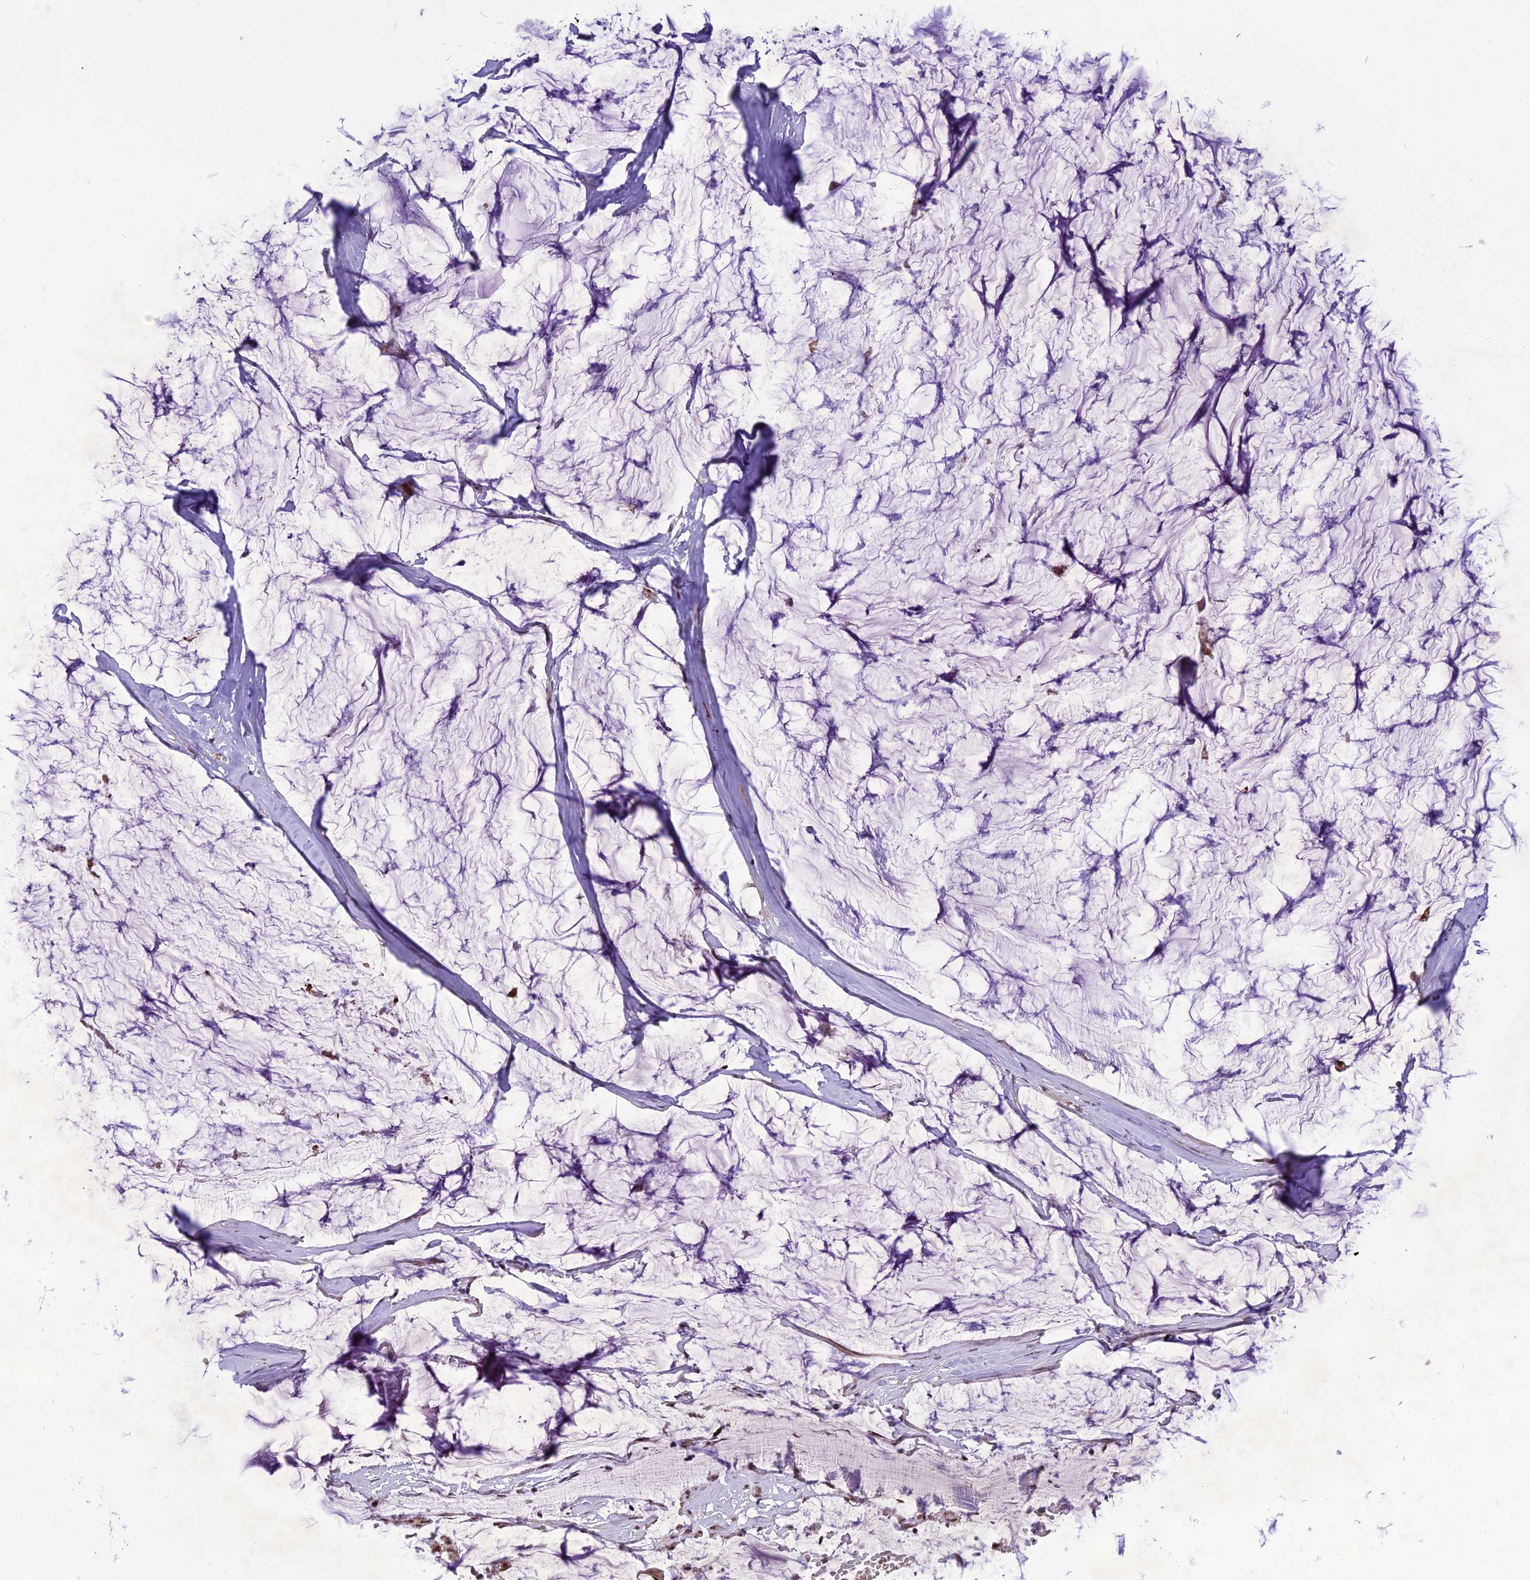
{"staining": {"intensity": "moderate", "quantity": ">75%", "location": "cytoplasmic/membranous,nuclear"}, "tissue": "ovarian cancer", "cell_type": "Tumor cells", "image_type": "cancer", "snomed": [{"axis": "morphology", "description": "Cystadenocarcinoma, mucinous, NOS"}, {"axis": "topography", "description": "Ovary"}], "caption": "Mucinous cystadenocarcinoma (ovarian) stained with immunohistochemistry (IHC) displays moderate cytoplasmic/membranous and nuclear positivity in about >75% of tumor cells.", "gene": "CMC1", "patient": {"sex": "female", "age": 39}}